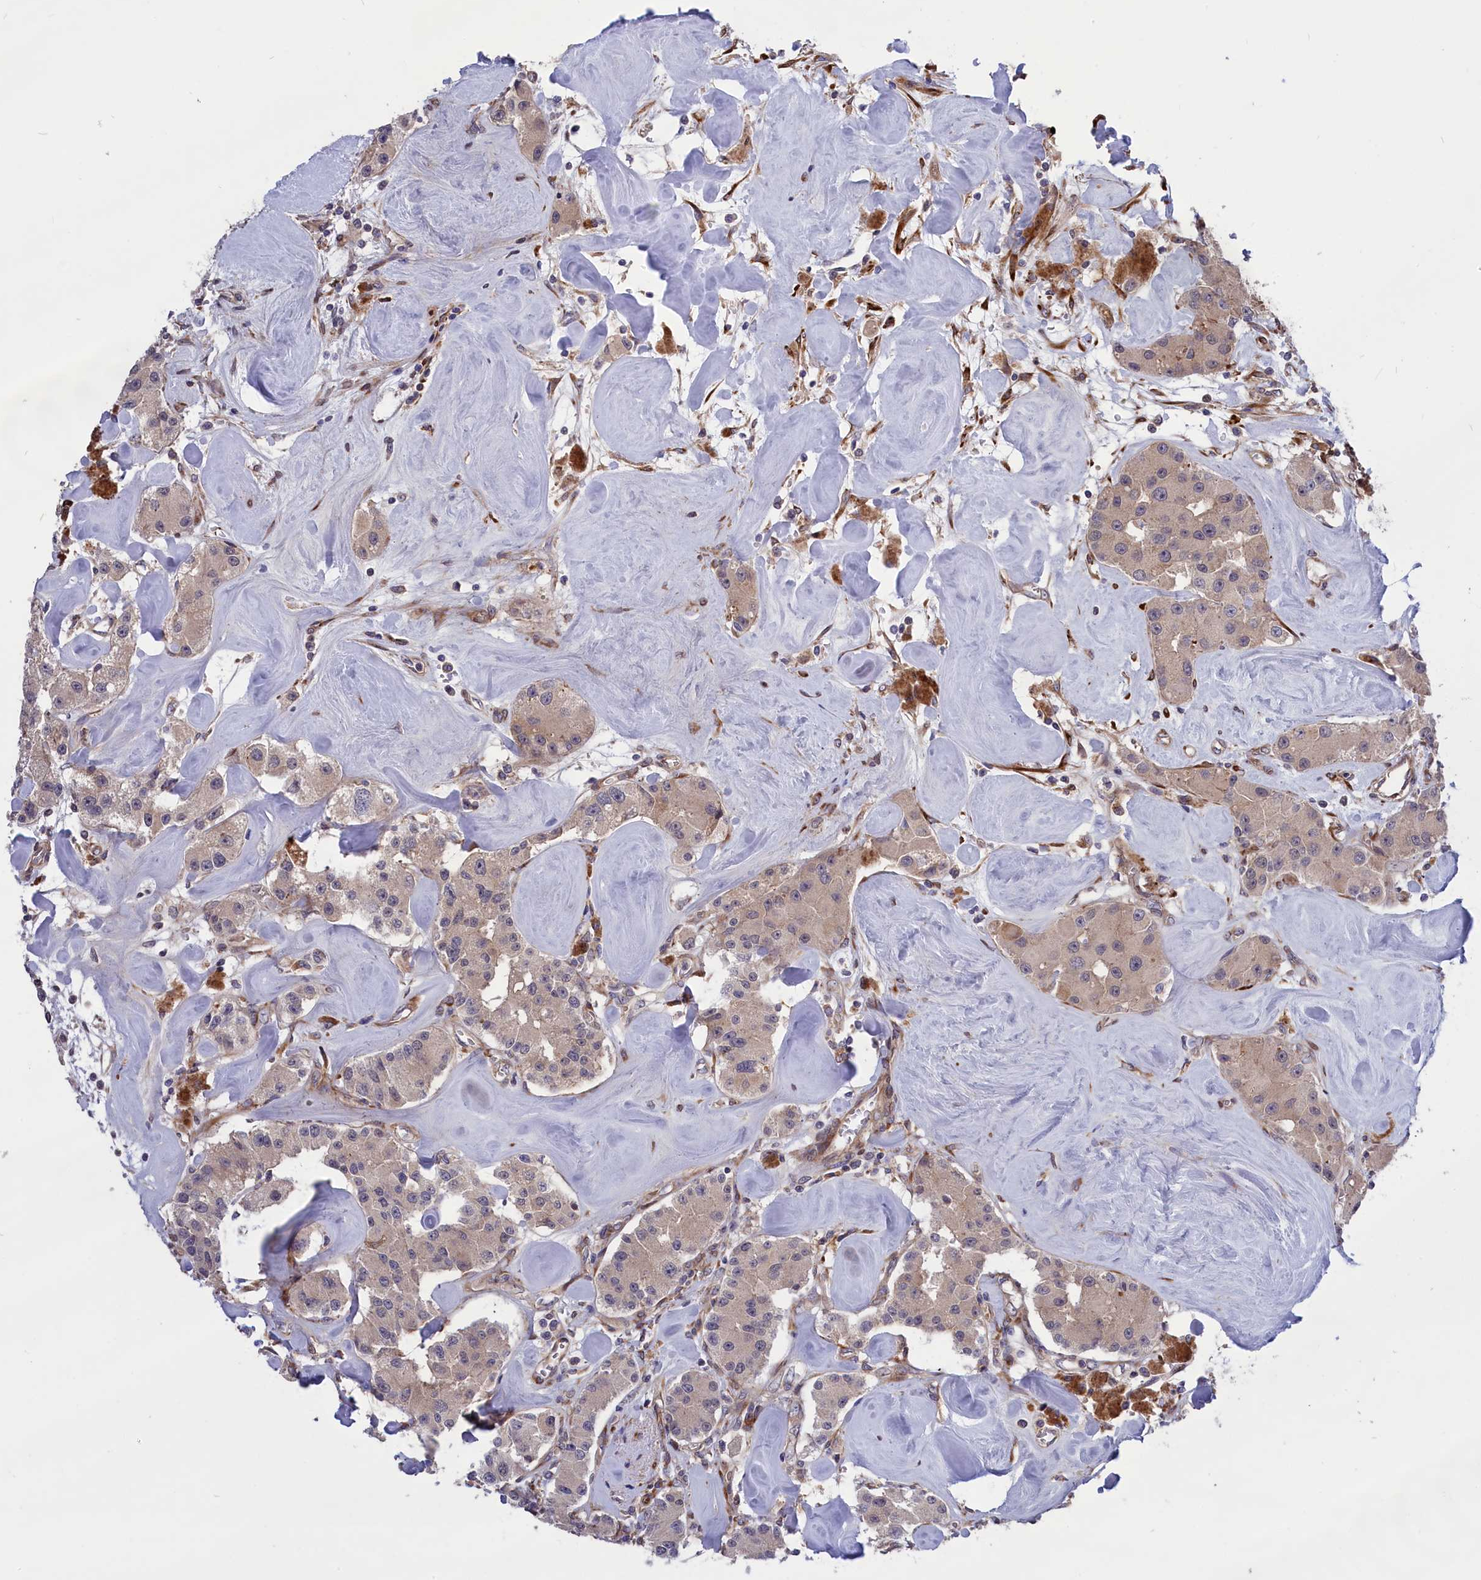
{"staining": {"intensity": "weak", "quantity": "<25%", "location": "cytoplasmic/membranous"}, "tissue": "carcinoid", "cell_type": "Tumor cells", "image_type": "cancer", "snomed": [{"axis": "morphology", "description": "Carcinoid, malignant, NOS"}, {"axis": "topography", "description": "Pancreas"}], "caption": "DAB (3,3'-diaminobenzidine) immunohistochemical staining of human carcinoid reveals no significant positivity in tumor cells.", "gene": "DDX60L", "patient": {"sex": "male", "age": 41}}